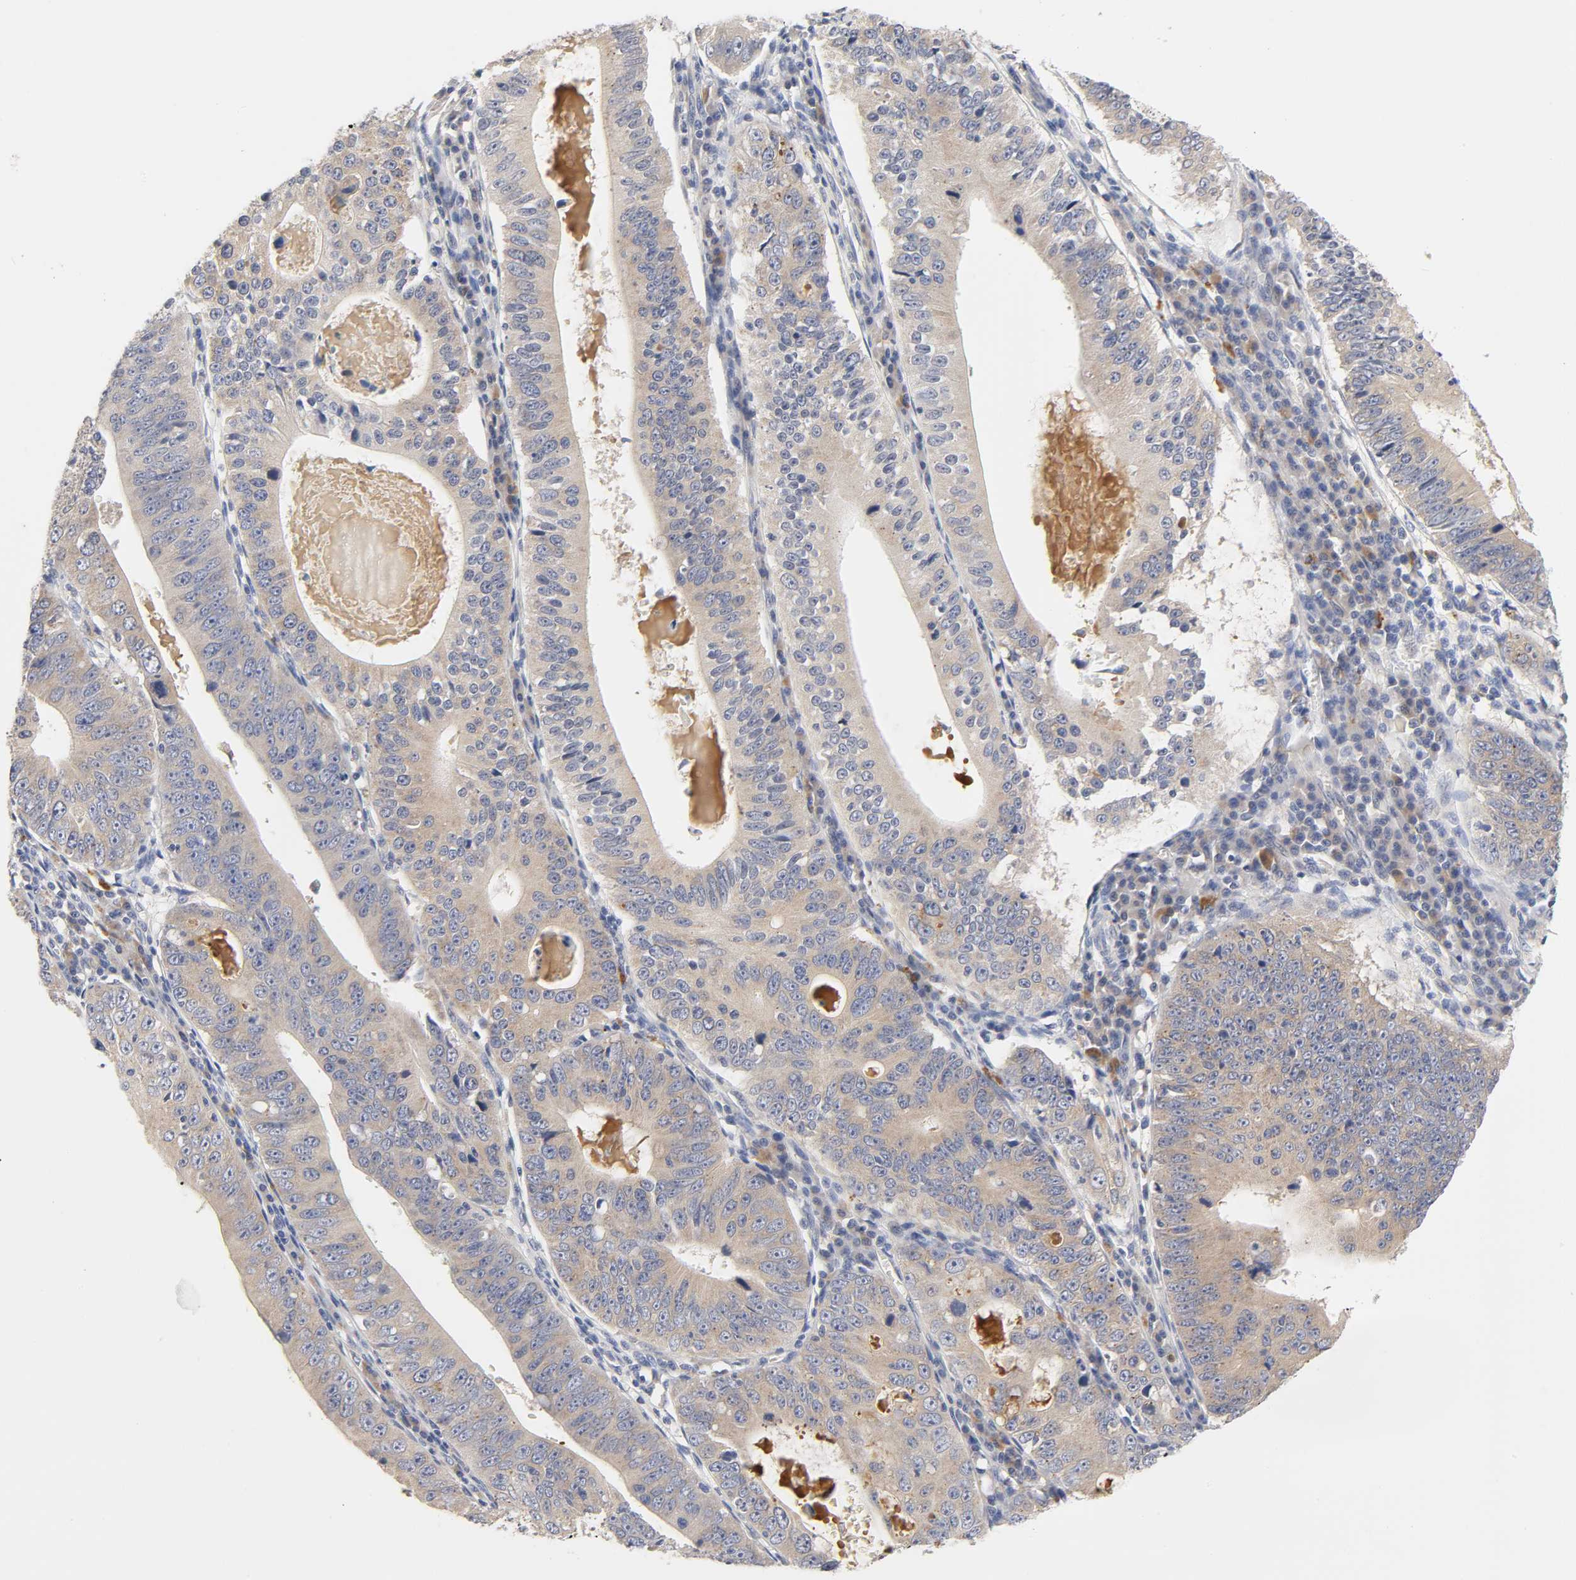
{"staining": {"intensity": "weak", "quantity": ">75%", "location": "cytoplasmic/membranous"}, "tissue": "stomach cancer", "cell_type": "Tumor cells", "image_type": "cancer", "snomed": [{"axis": "morphology", "description": "Adenocarcinoma, NOS"}, {"axis": "topography", "description": "Stomach"}], "caption": "A photomicrograph of human adenocarcinoma (stomach) stained for a protein exhibits weak cytoplasmic/membranous brown staining in tumor cells.", "gene": "C17orf75", "patient": {"sex": "male", "age": 59}}